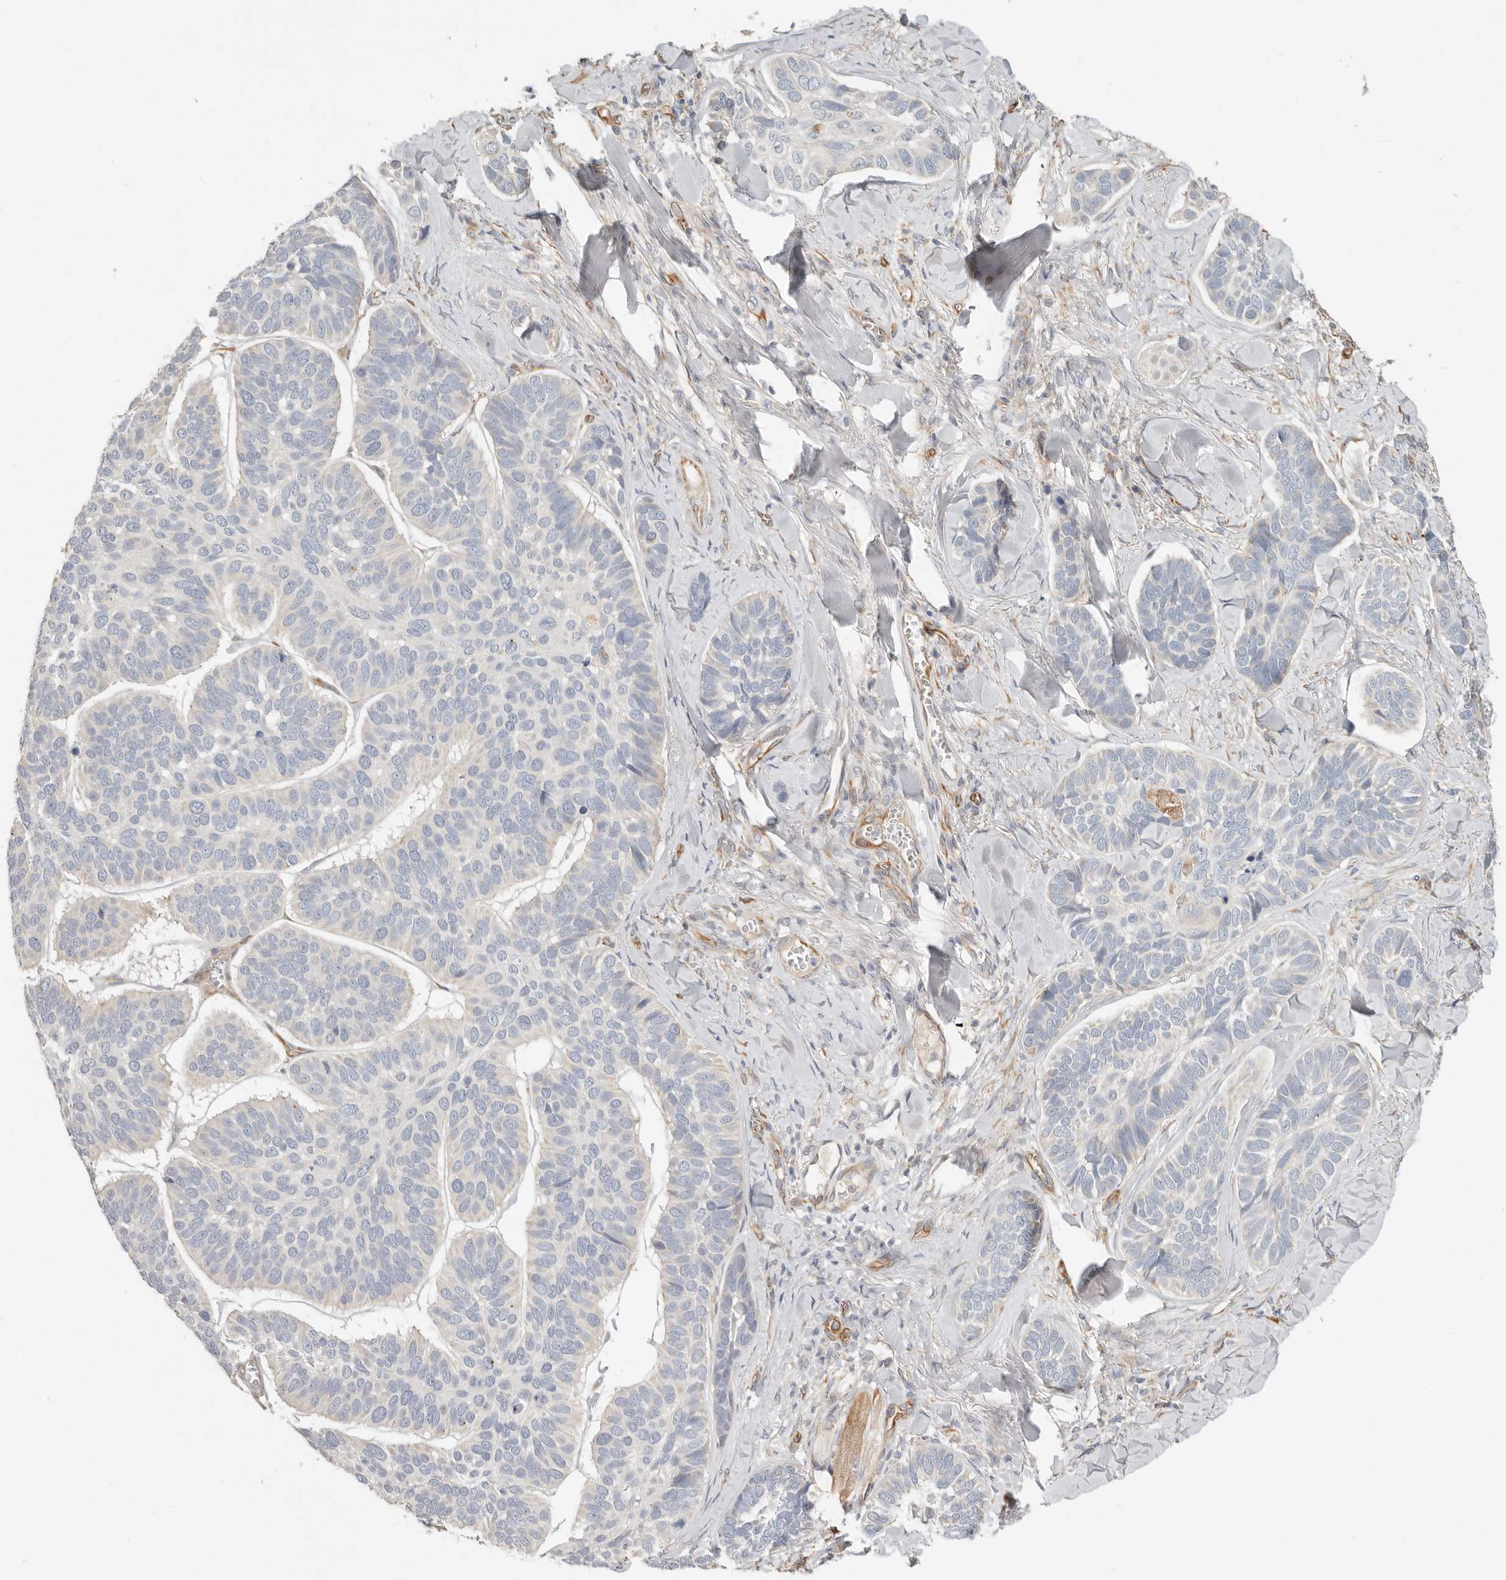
{"staining": {"intensity": "negative", "quantity": "none", "location": "none"}, "tissue": "skin cancer", "cell_type": "Tumor cells", "image_type": "cancer", "snomed": [{"axis": "morphology", "description": "Basal cell carcinoma"}, {"axis": "topography", "description": "Skin"}], "caption": "This is an immunohistochemistry (IHC) image of human skin cancer (basal cell carcinoma). There is no staining in tumor cells.", "gene": "SPRING1", "patient": {"sex": "male", "age": 62}}